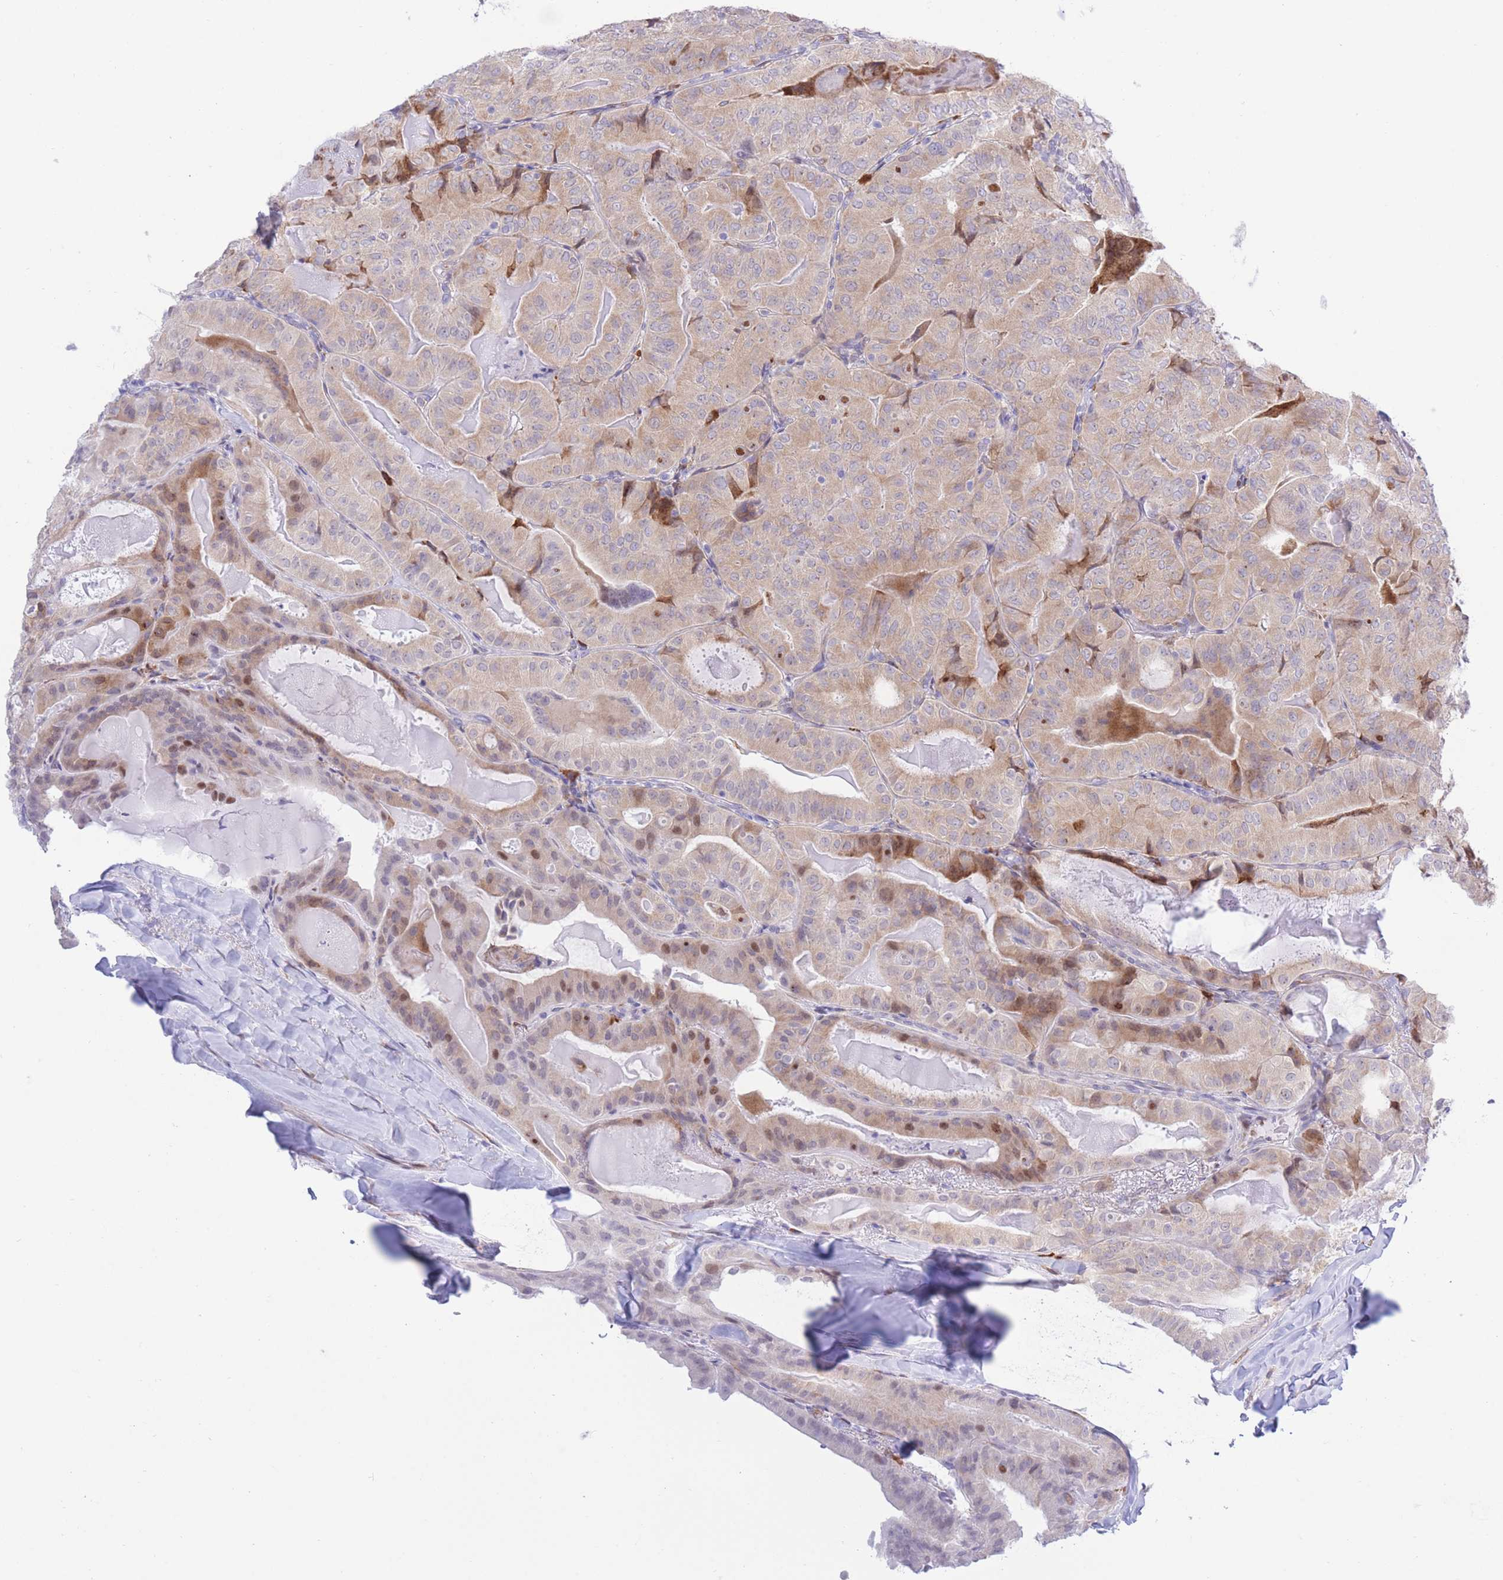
{"staining": {"intensity": "moderate", "quantity": "<25%", "location": "cytoplasmic/membranous,nuclear"}, "tissue": "thyroid cancer", "cell_type": "Tumor cells", "image_type": "cancer", "snomed": [{"axis": "morphology", "description": "Papillary adenocarcinoma, NOS"}, {"axis": "topography", "description": "Thyroid gland"}], "caption": "Protein staining of papillary adenocarcinoma (thyroid) tissue reveals moderate cytoplasmic/membranous and nuclear positivity in about <25% of tumor cells. The staining was performed using DAB (3,3'-diaminobenzidine) to visualize the protein expression in brown, while the nuclei were stained in blue with hematoxylin (Magnification: 20x).", "gene": "MYDGF", "patient": {"sex": "female", "age": 68}}